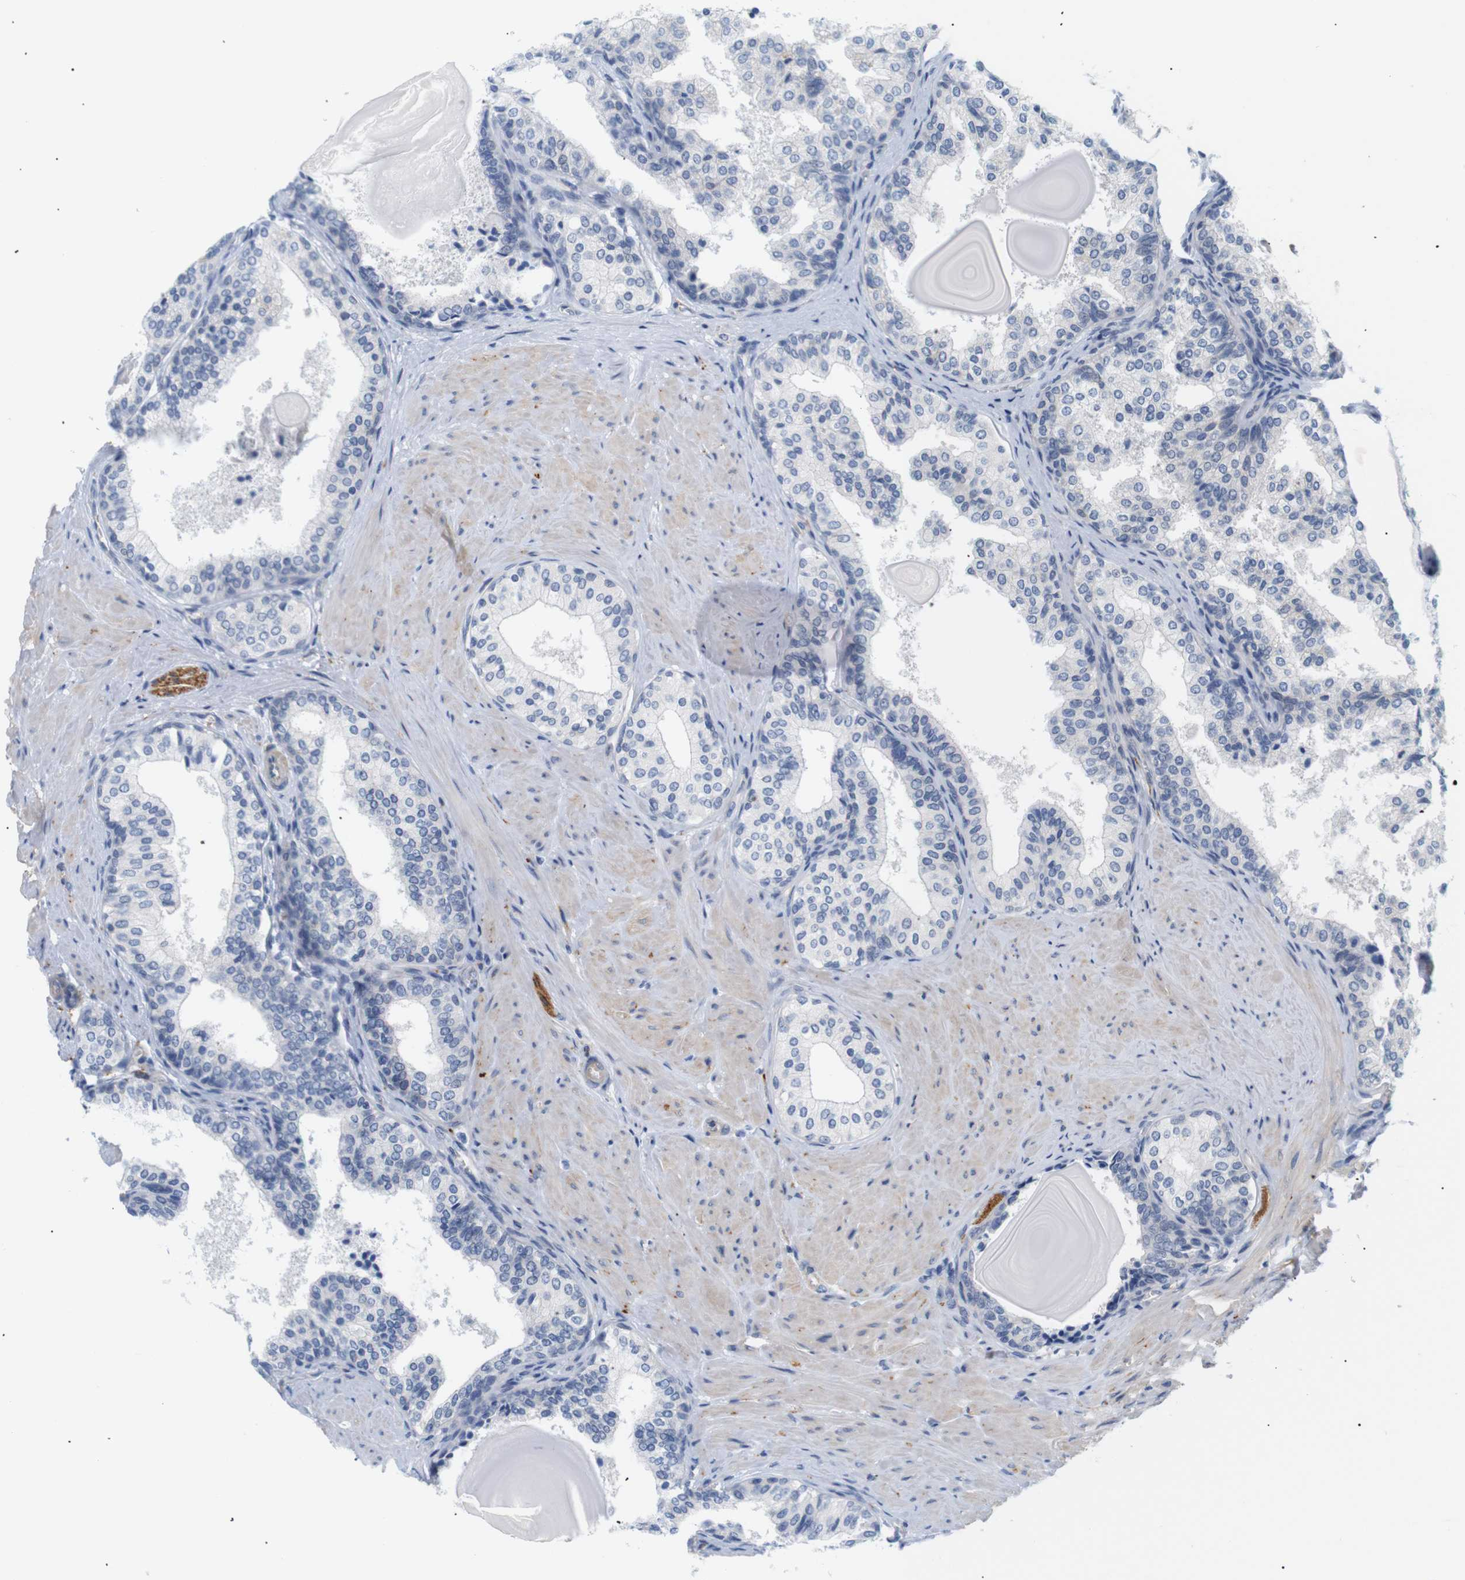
{"staining": {"intensity": "negative", "quantity": "none", "location": "none"}, "tissue": "prostate cancer", "cell_type": "Tumor cells", "image_type": "cancer", "snomed": [{"axis": "morphology", "description": "Adenocarcinoma, Low grade"}, {"axis": "topography", "description": "Prostate"}], "caption": "Immunohistochemistry of prostate cancer shows no positivity in tumor cells.", "gene": "STMN3", "patient": {"sex": "male", "age": 60}}